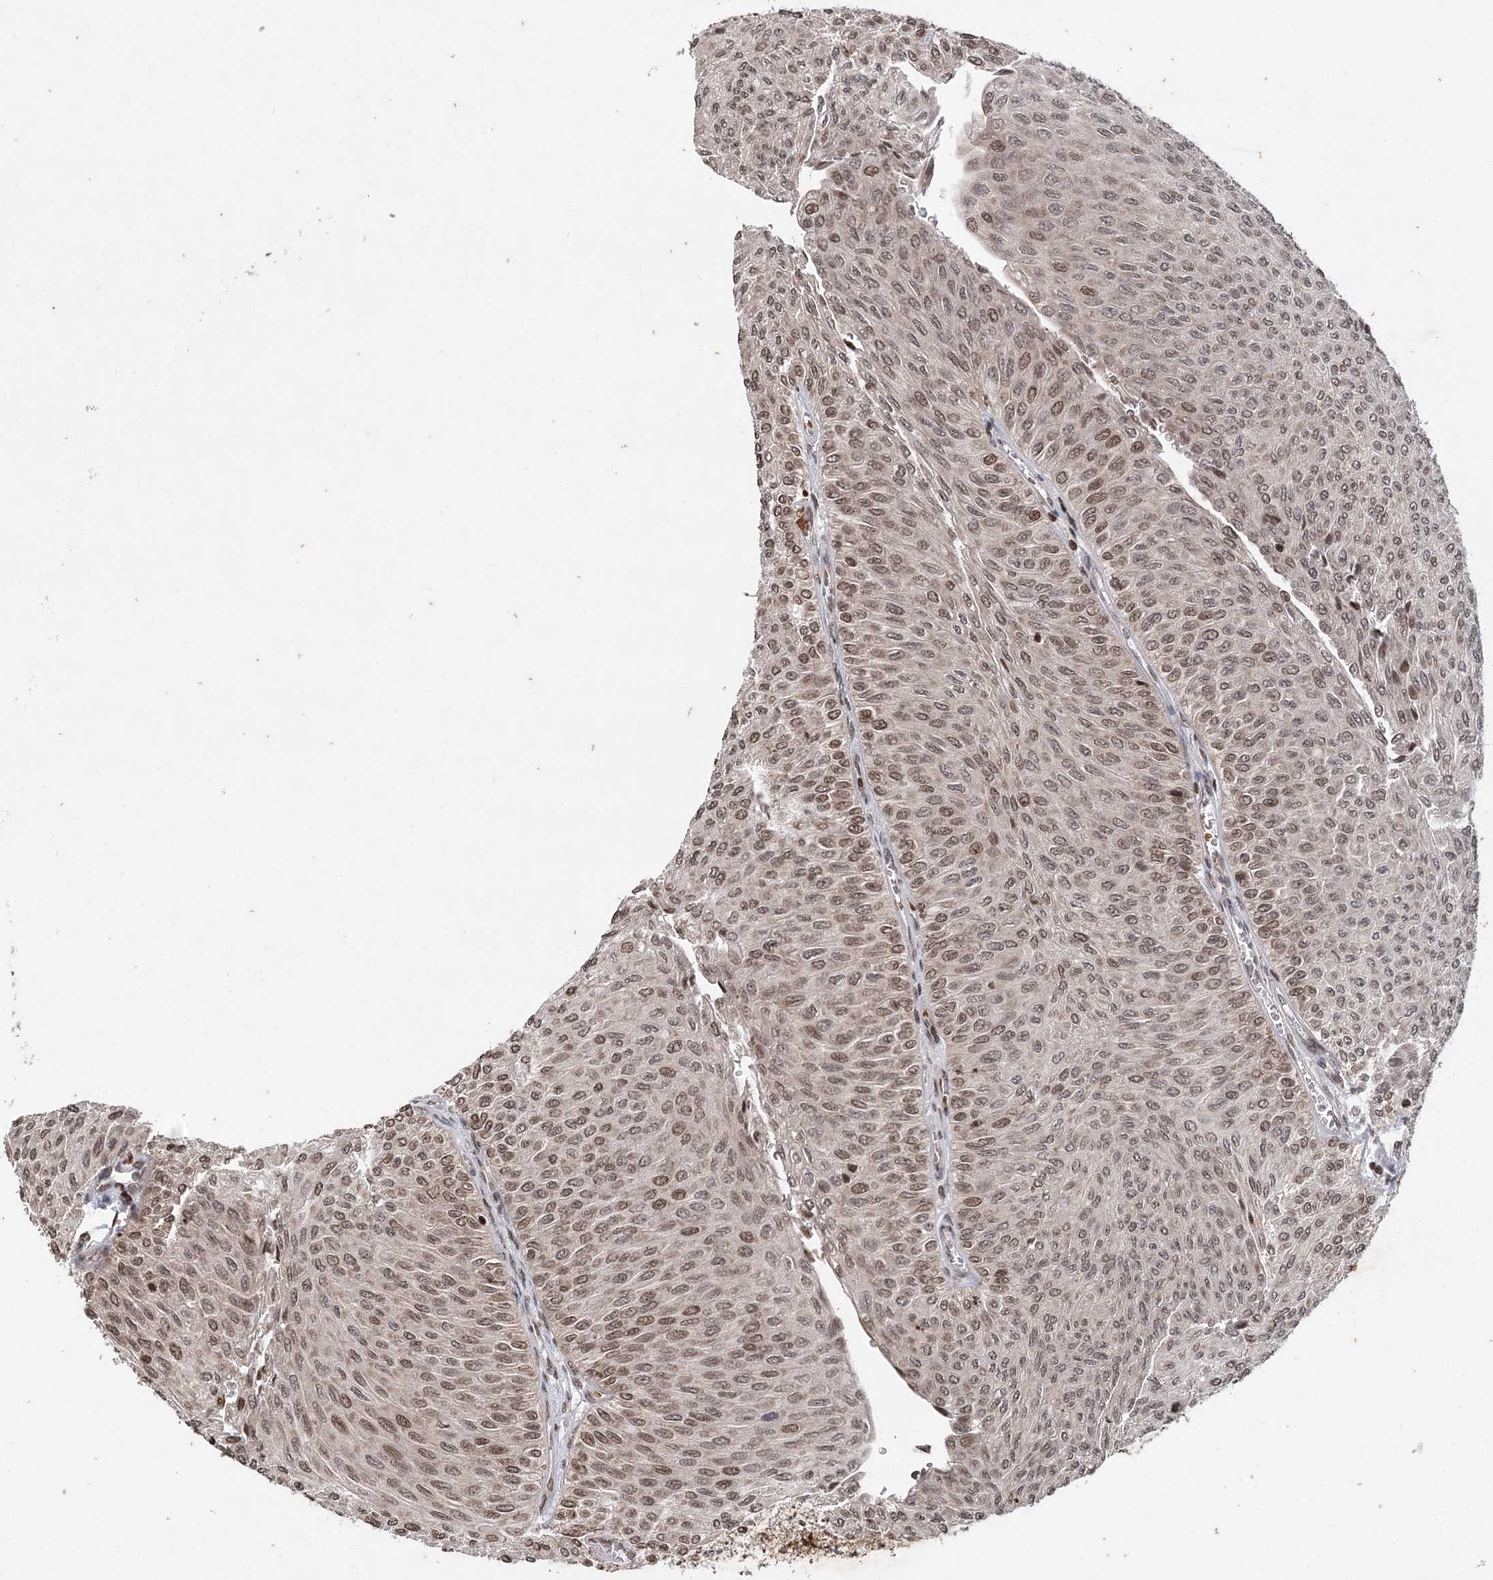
{"staining": {"intensity": "moderate", "quantity": ">75%", "location": "nuclear"}, "tissue": "urothelial cancer", "cell_type": "Tumor cells", "image_type": "cancer", "snomed": [{"axis": "morphology", "description": "Urothelial carcinoma, Low grade"}, {"axis": "topography", "description": "Urinary bladder"}], "caption": "A histopathology image of urothelial carcinoma (low-grade) stained for a protein reveals moderate nuclear brown staining in tumor cells.", "gene": "NEDD9", "patient": {"sex": "male", "age": 78}}